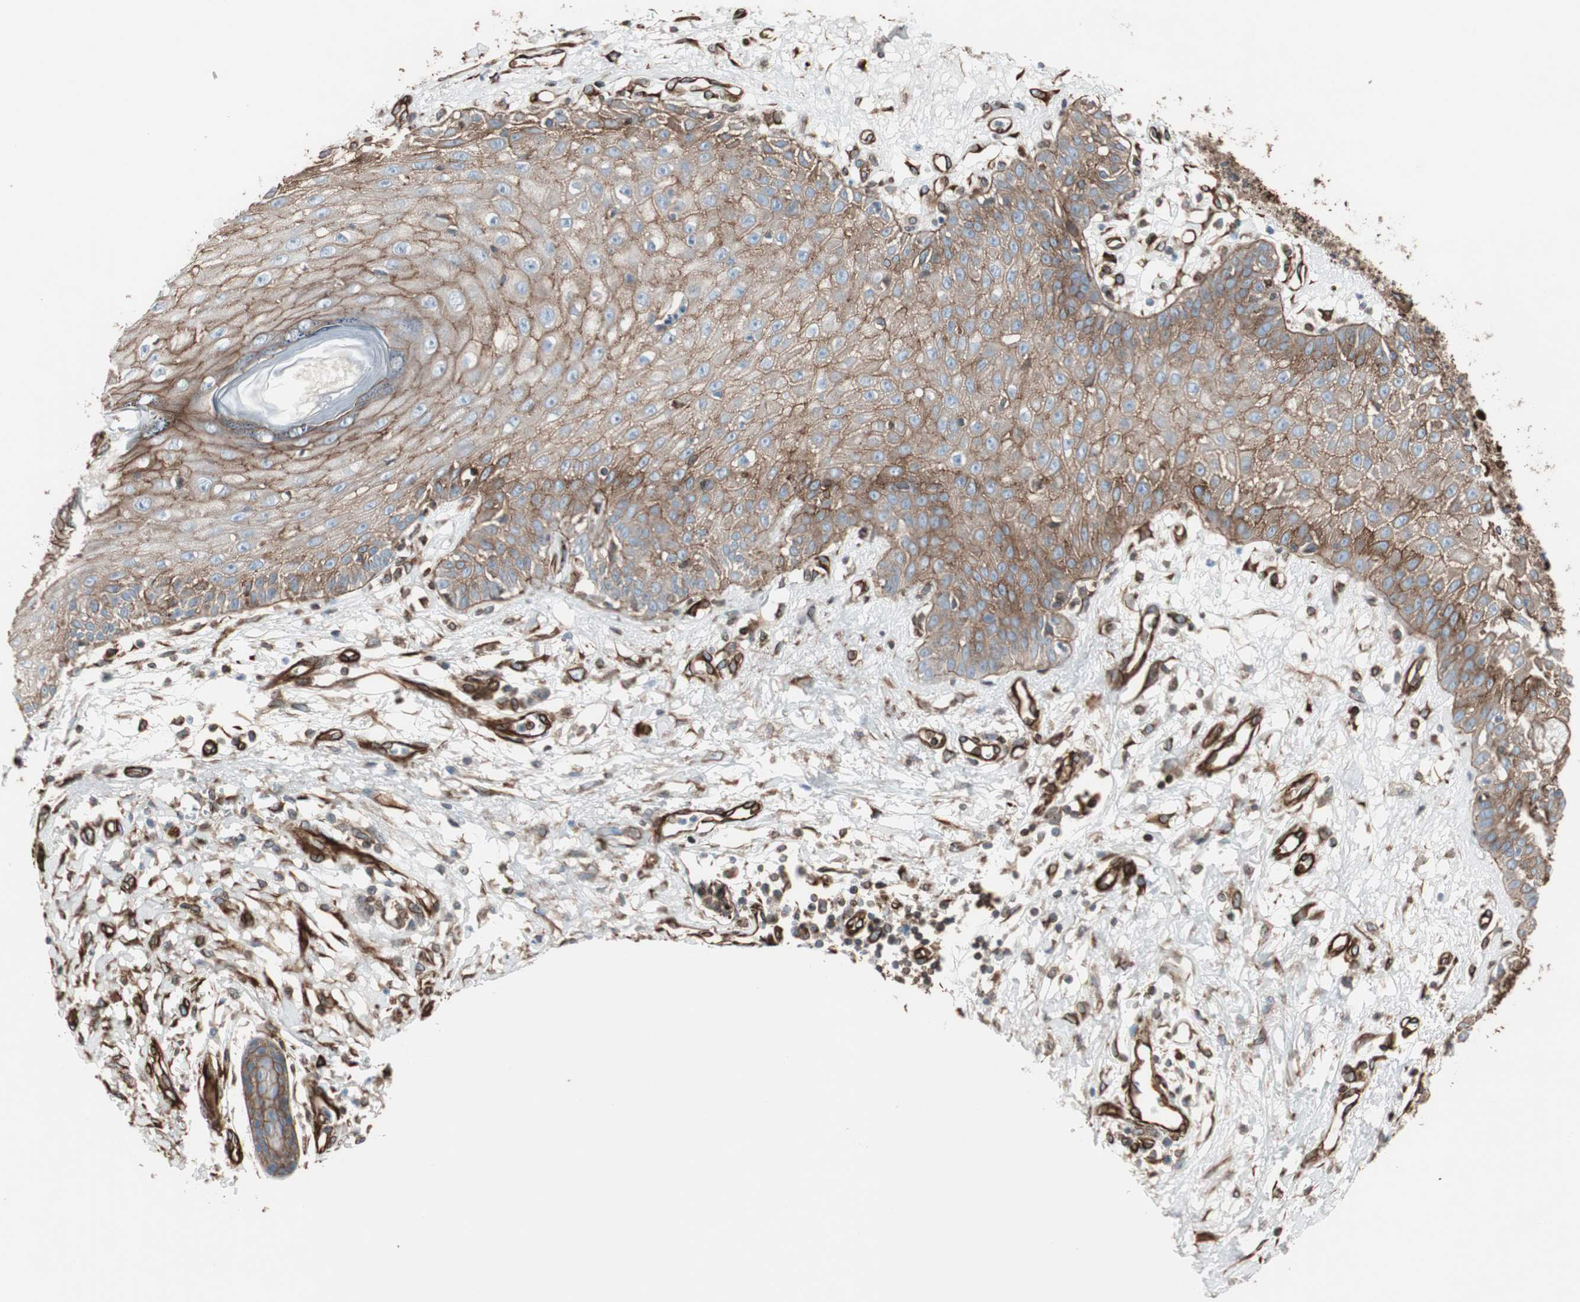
{"staining": {"intensity": "moderate", "quantity": ">75%", "location": "cytoplasmic/membranous"}, "tissue": "skin cancer", "cell_type": "Tumor cells", "image_type": "cancer", "snomed": [{"axis": "morphology", "description": "Squamous cell carcinoma, NOS"}, {"axis": "topography", "description": "Skin"}], "caption": "Skin cancer stained with a brown dye demonstrates moderate cytoplasmic/membranous positive positivity in about >75% of tumor cells.", "gene": "TCTA", "patient": {"sex": "female", "age": 78}}